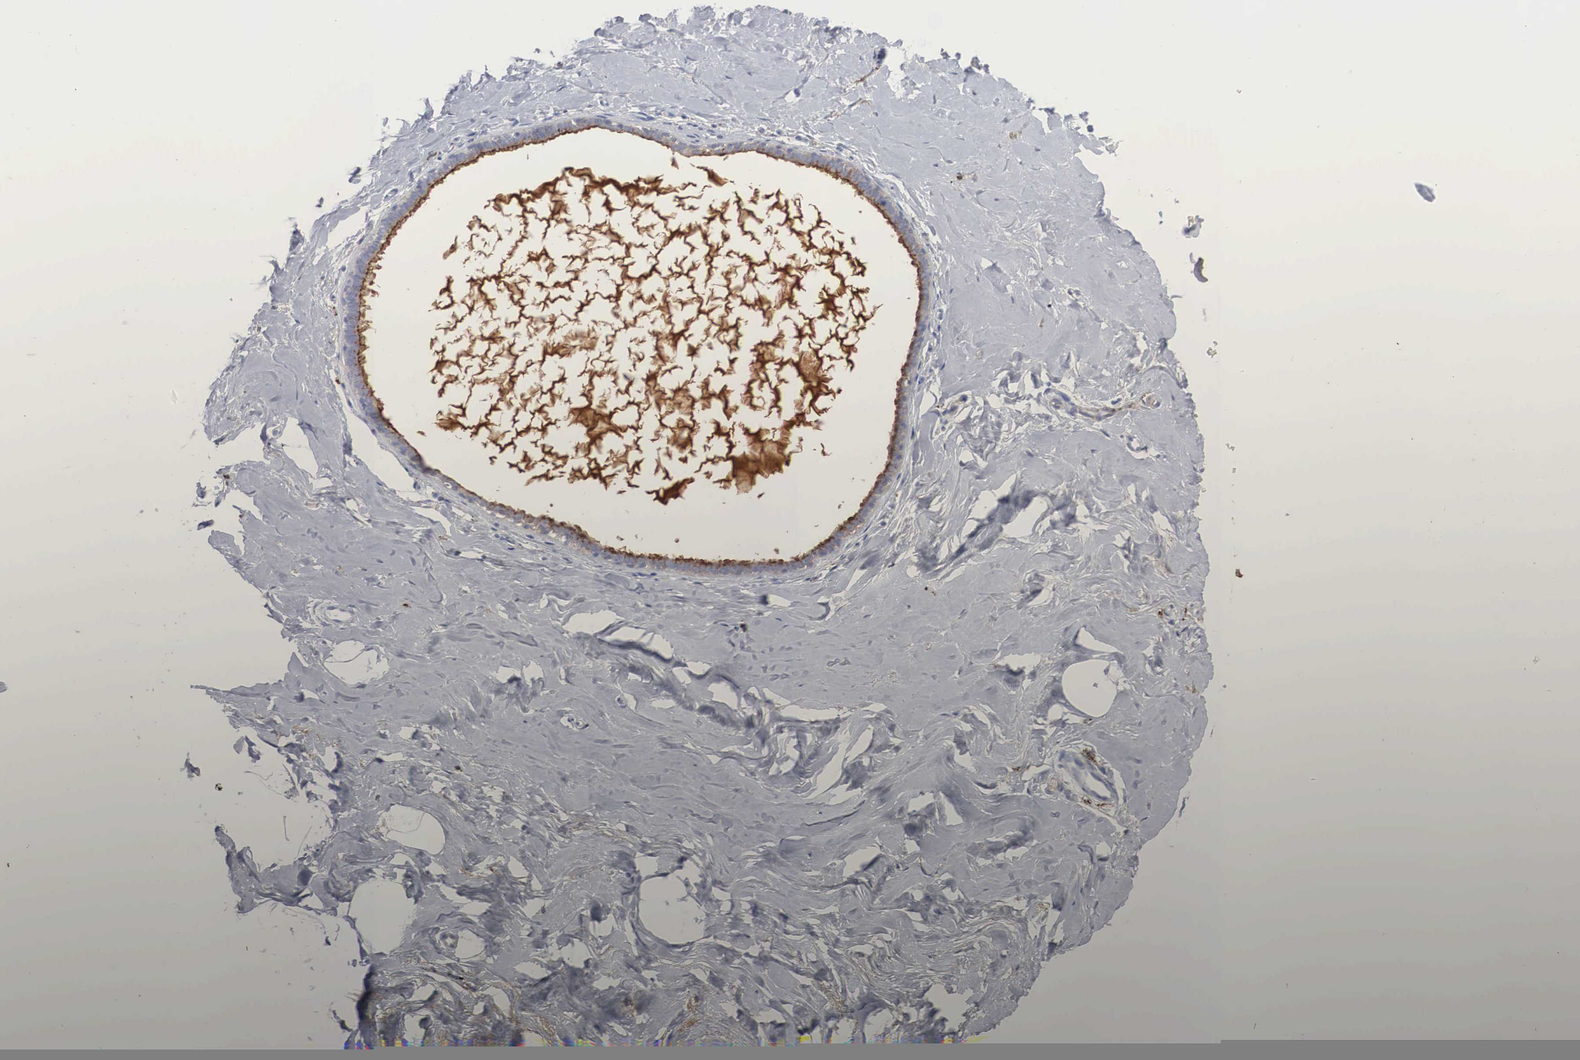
{"staining": {"intensity": "negative", "quantity": "none", "location": "none"}, "tissue": "breast", "cell_type": "Adipocytes", "image_type": "normal", "snomed": [{"axis": "morphology", "description": "Normal tissue, NOS"}, {"axis": "topography", "description": "Breast"}], "caption": "Adipocytes are negative for protein expression in normal human breast.", "gene": "LGALS3BP", "patient": {"sex": "female", "age": 54}}